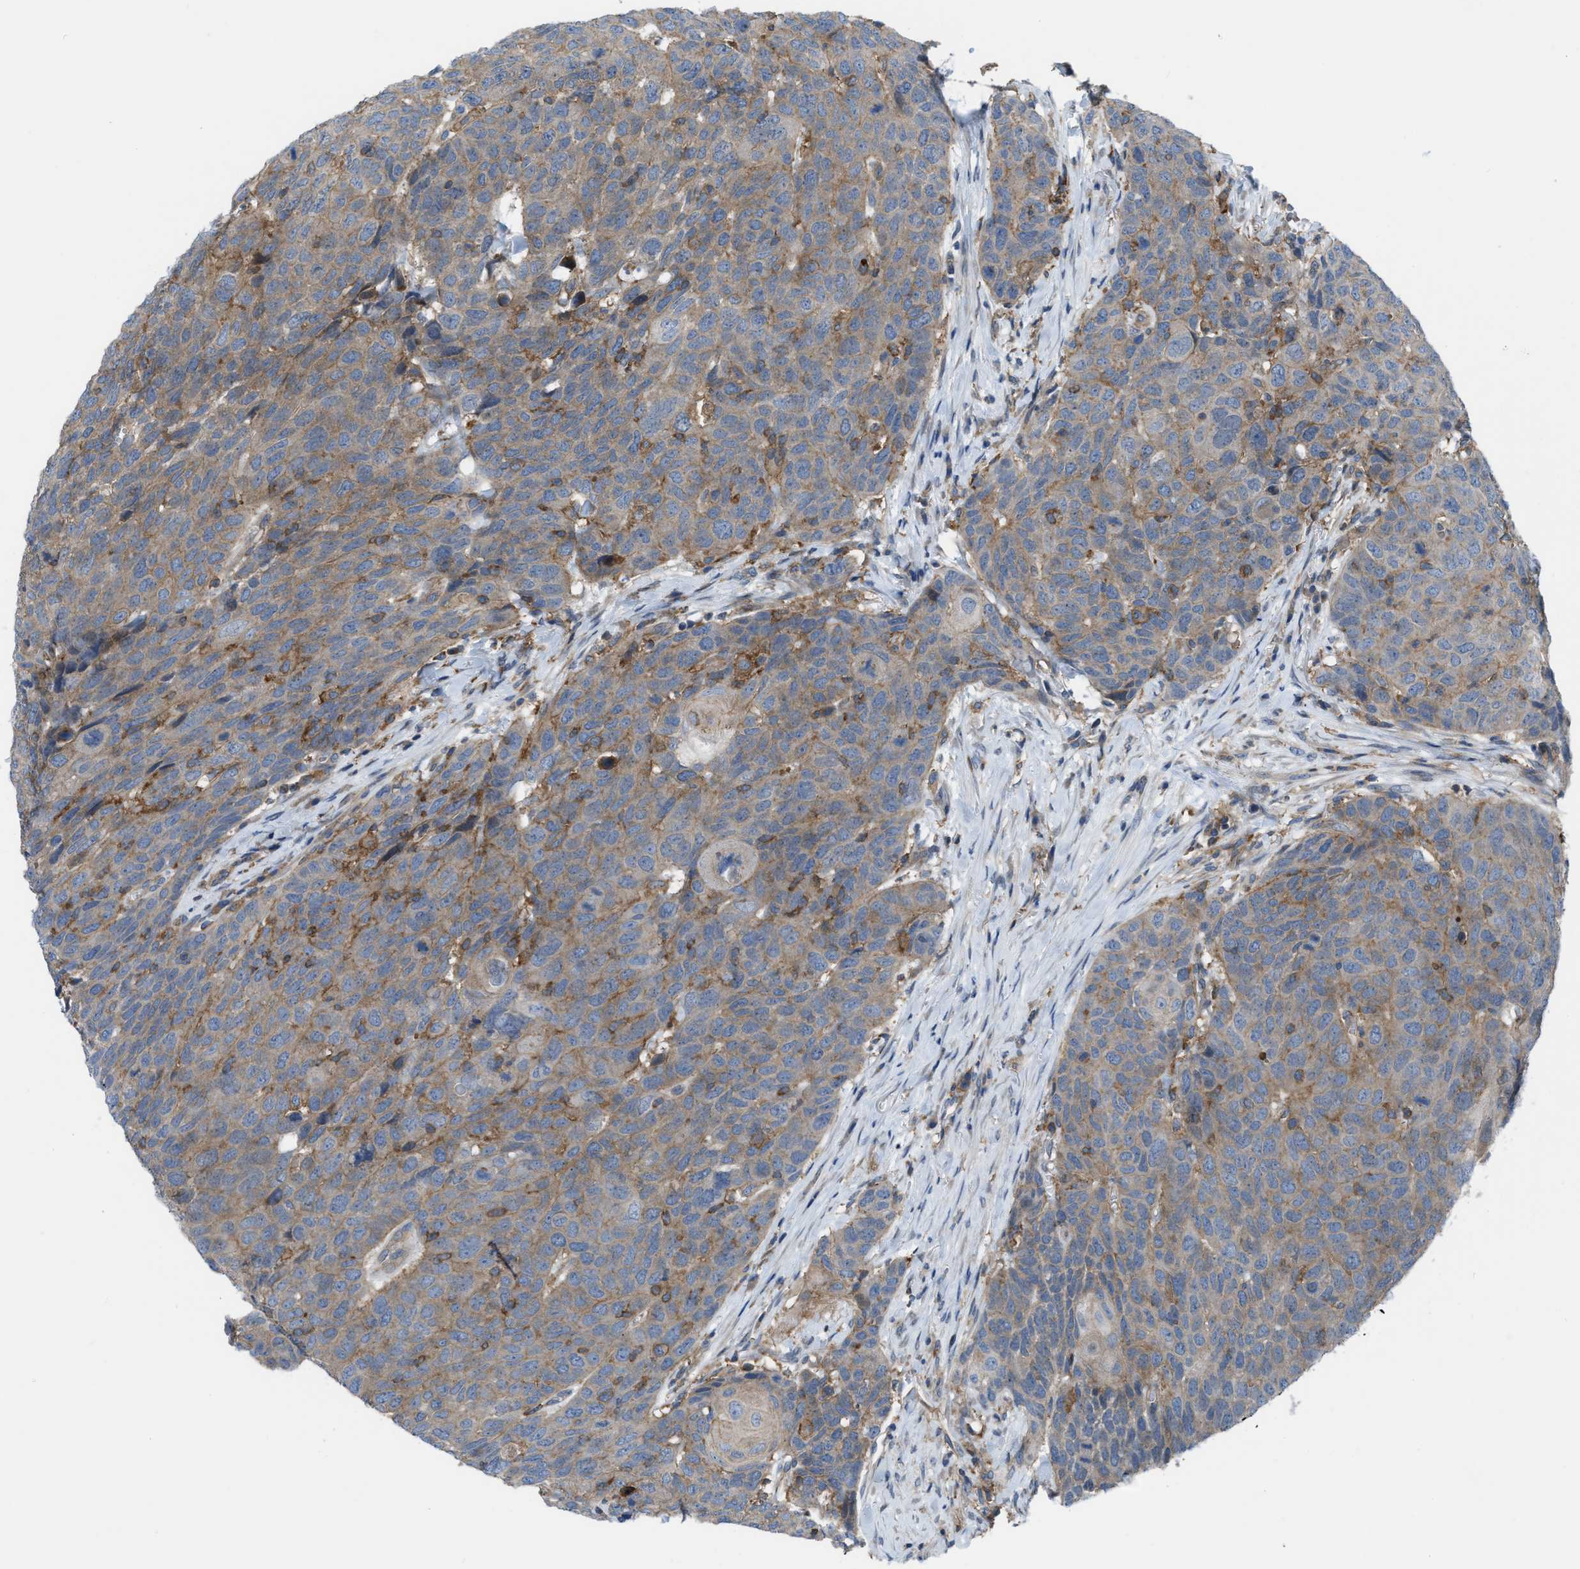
{"staining": {"intensity": "weak", "quantity": ">75%", "location": "cytoplasmic/membranous"}, "tissue": "head and neck cancer", "cell_type": "Tumor cells", "image_type": "cancer", "snomed": [{"axis": "morphology", "description": "Squamous cell carcinoma, NOS"}, {"axis": "topography", "description": "Head-Neck"}], "caption": "Head and neck cancer stained with DAB (3,3'-diaminobenzidine) IHC shows low levels of weak cytoplasmic/membranous expression in approximately >75% of tumor cells. (DAB = brown stain, brightfield microscopy at high magnification).", "gene": "MYO18A", "patient": {"sex": "male", "age": 66}}